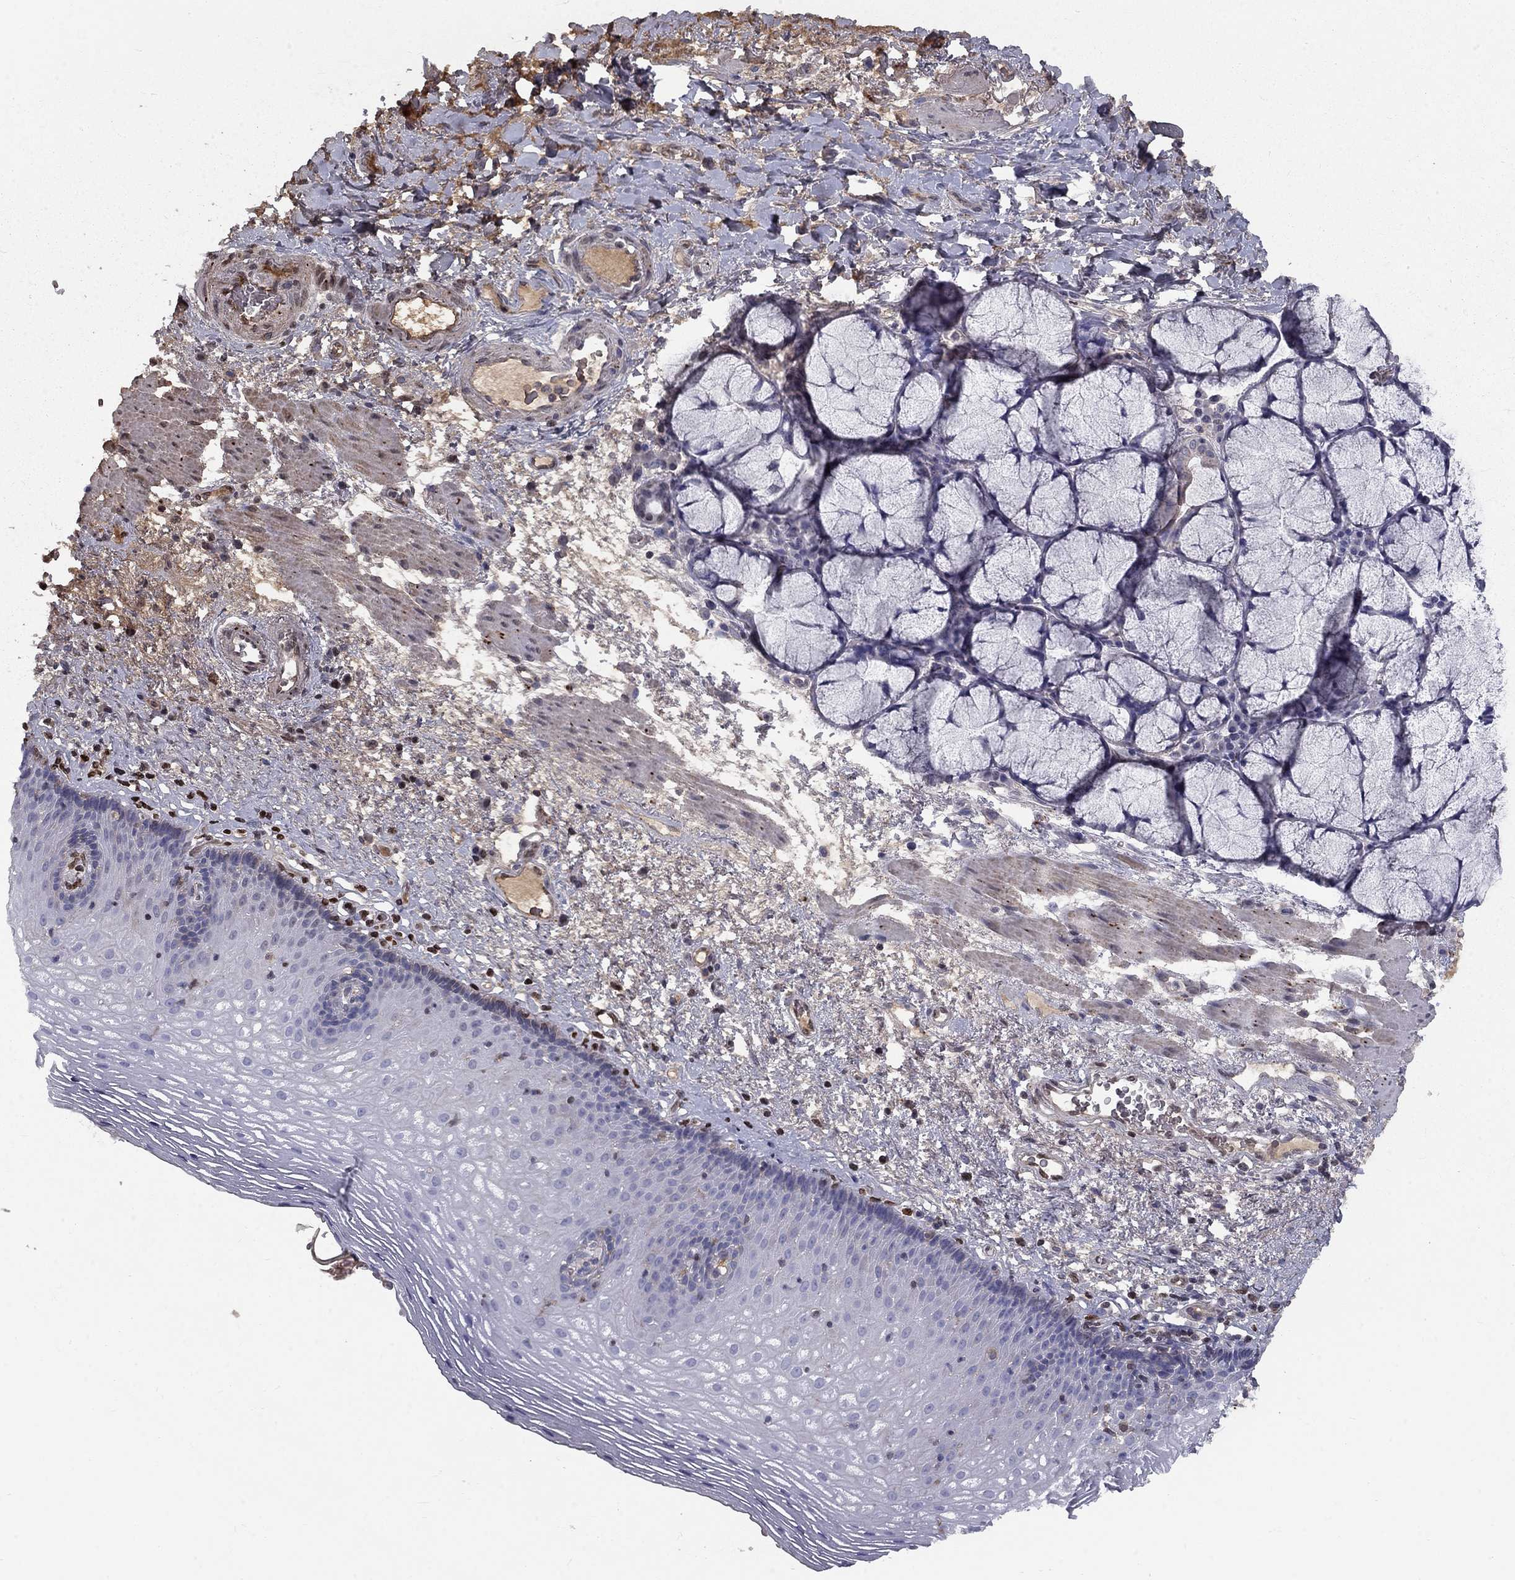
{"staining": {"intensity": "weak", "quantity": "<25%", "location": "cytoplasmic/membranous"}, "tissue": "esophagus", "cell_type": "Squamous epithelial cells", "image_type": "normal", "snomed": [{"axis": "morphology", "description": "Normal tissue, NOS"}, {"axis": "topography", "description": "Esophagus"}], "caption": "IHC of unremarkable human esophagus reveals no staining in squamous epithelial cells.", "gene": "EPDR1", "patient": {"sex": "male", "age": 76}}